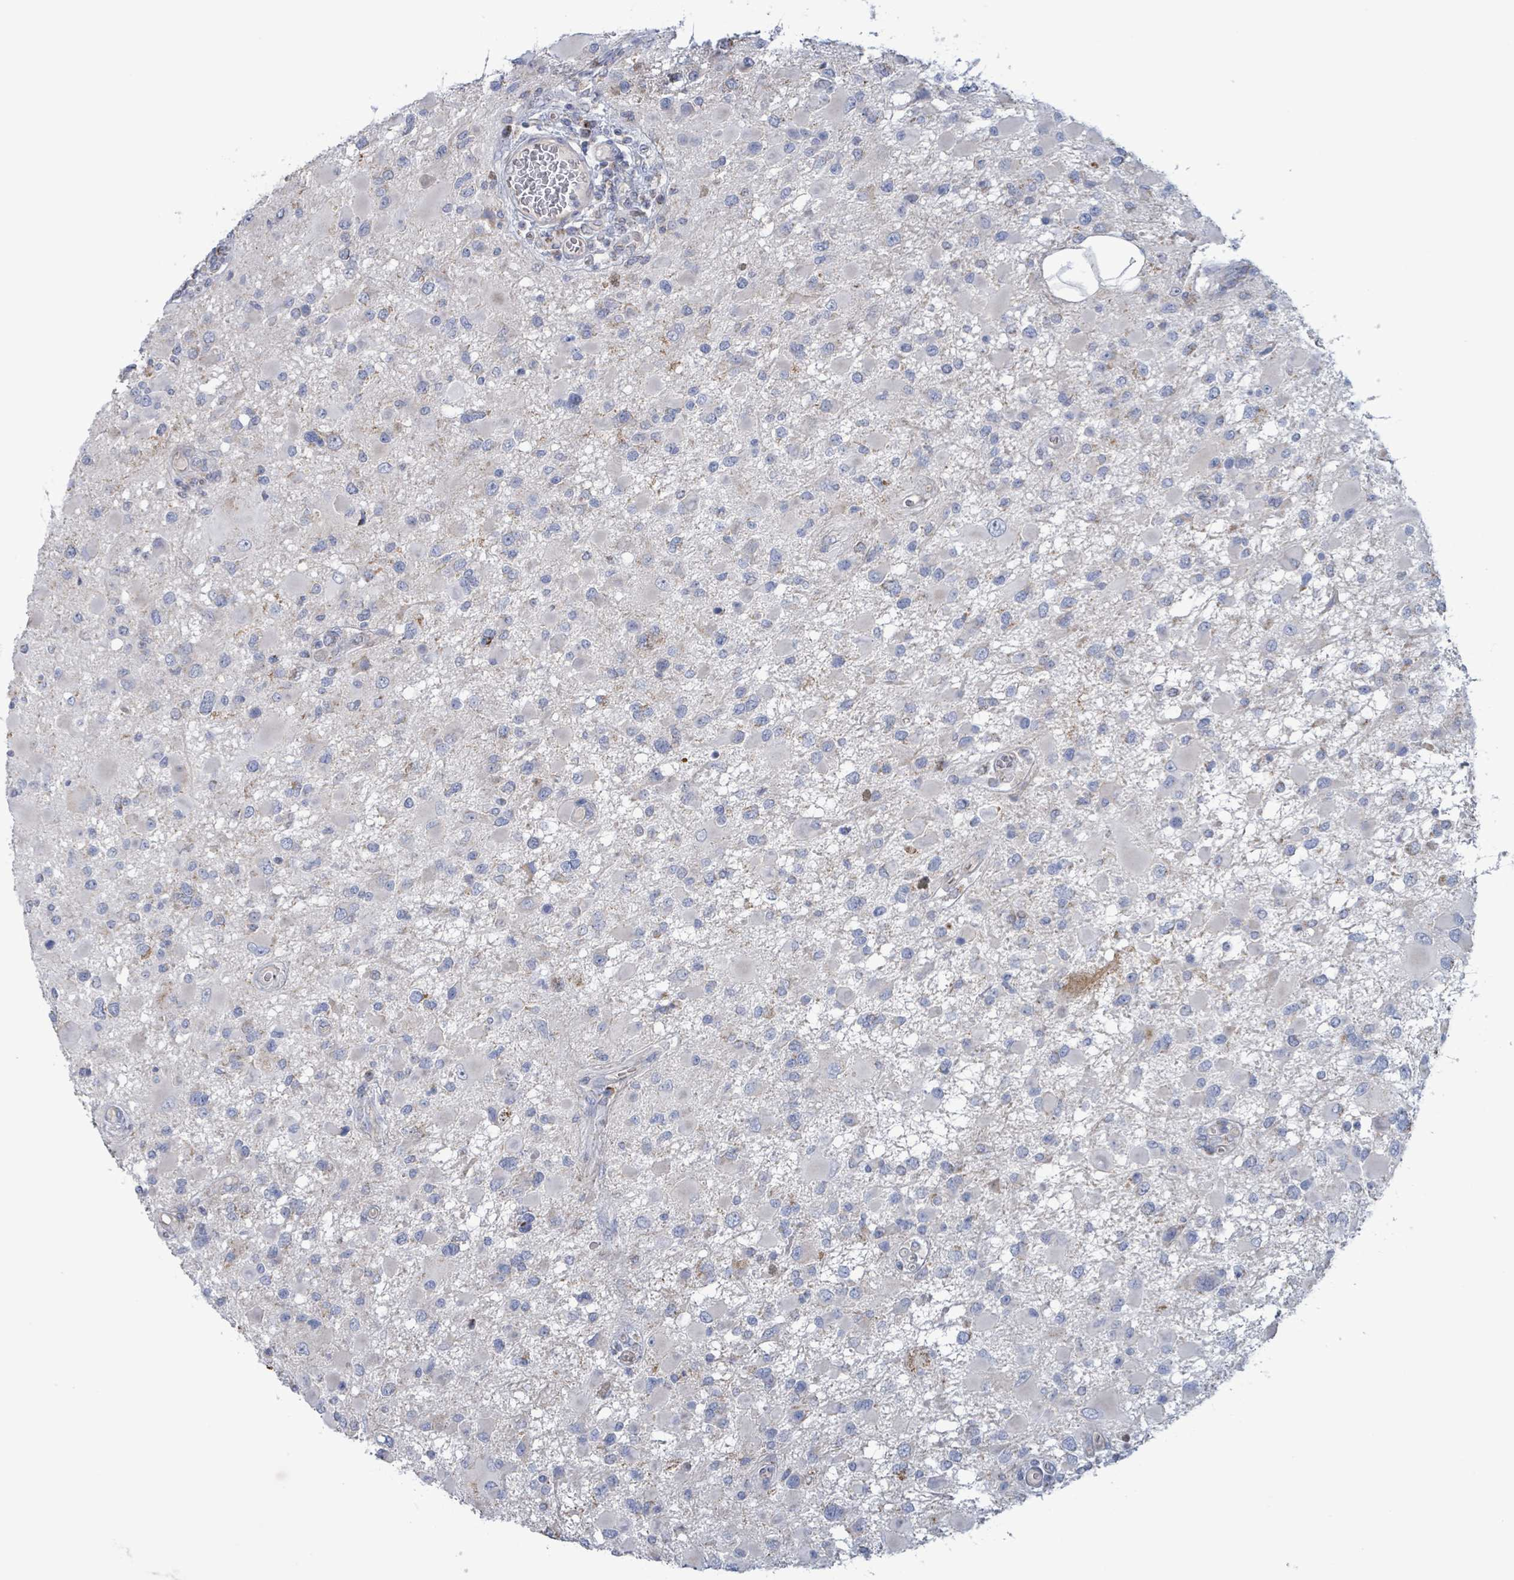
{"staining": {"intensity": "negative", "quantity": "none", "location": "none"}, "tissue": "glioma", "cell_type": "Tumor cells", "image_type": "cancer", "snomed": [{"axis": "morphology", "description": "Glioma, malignant, High grade"}, {"axis": "topography", "description": "Brain"}], "caption": "High magnification brightfield microscopy of malignant glioma (high-grade) stained with DAB (brown) and counterstained with hematoxylin (blue): tumor cells show no significant positivity.", "gene": "AKR1C4", "patient": {"sex": "male", "age": 53}}